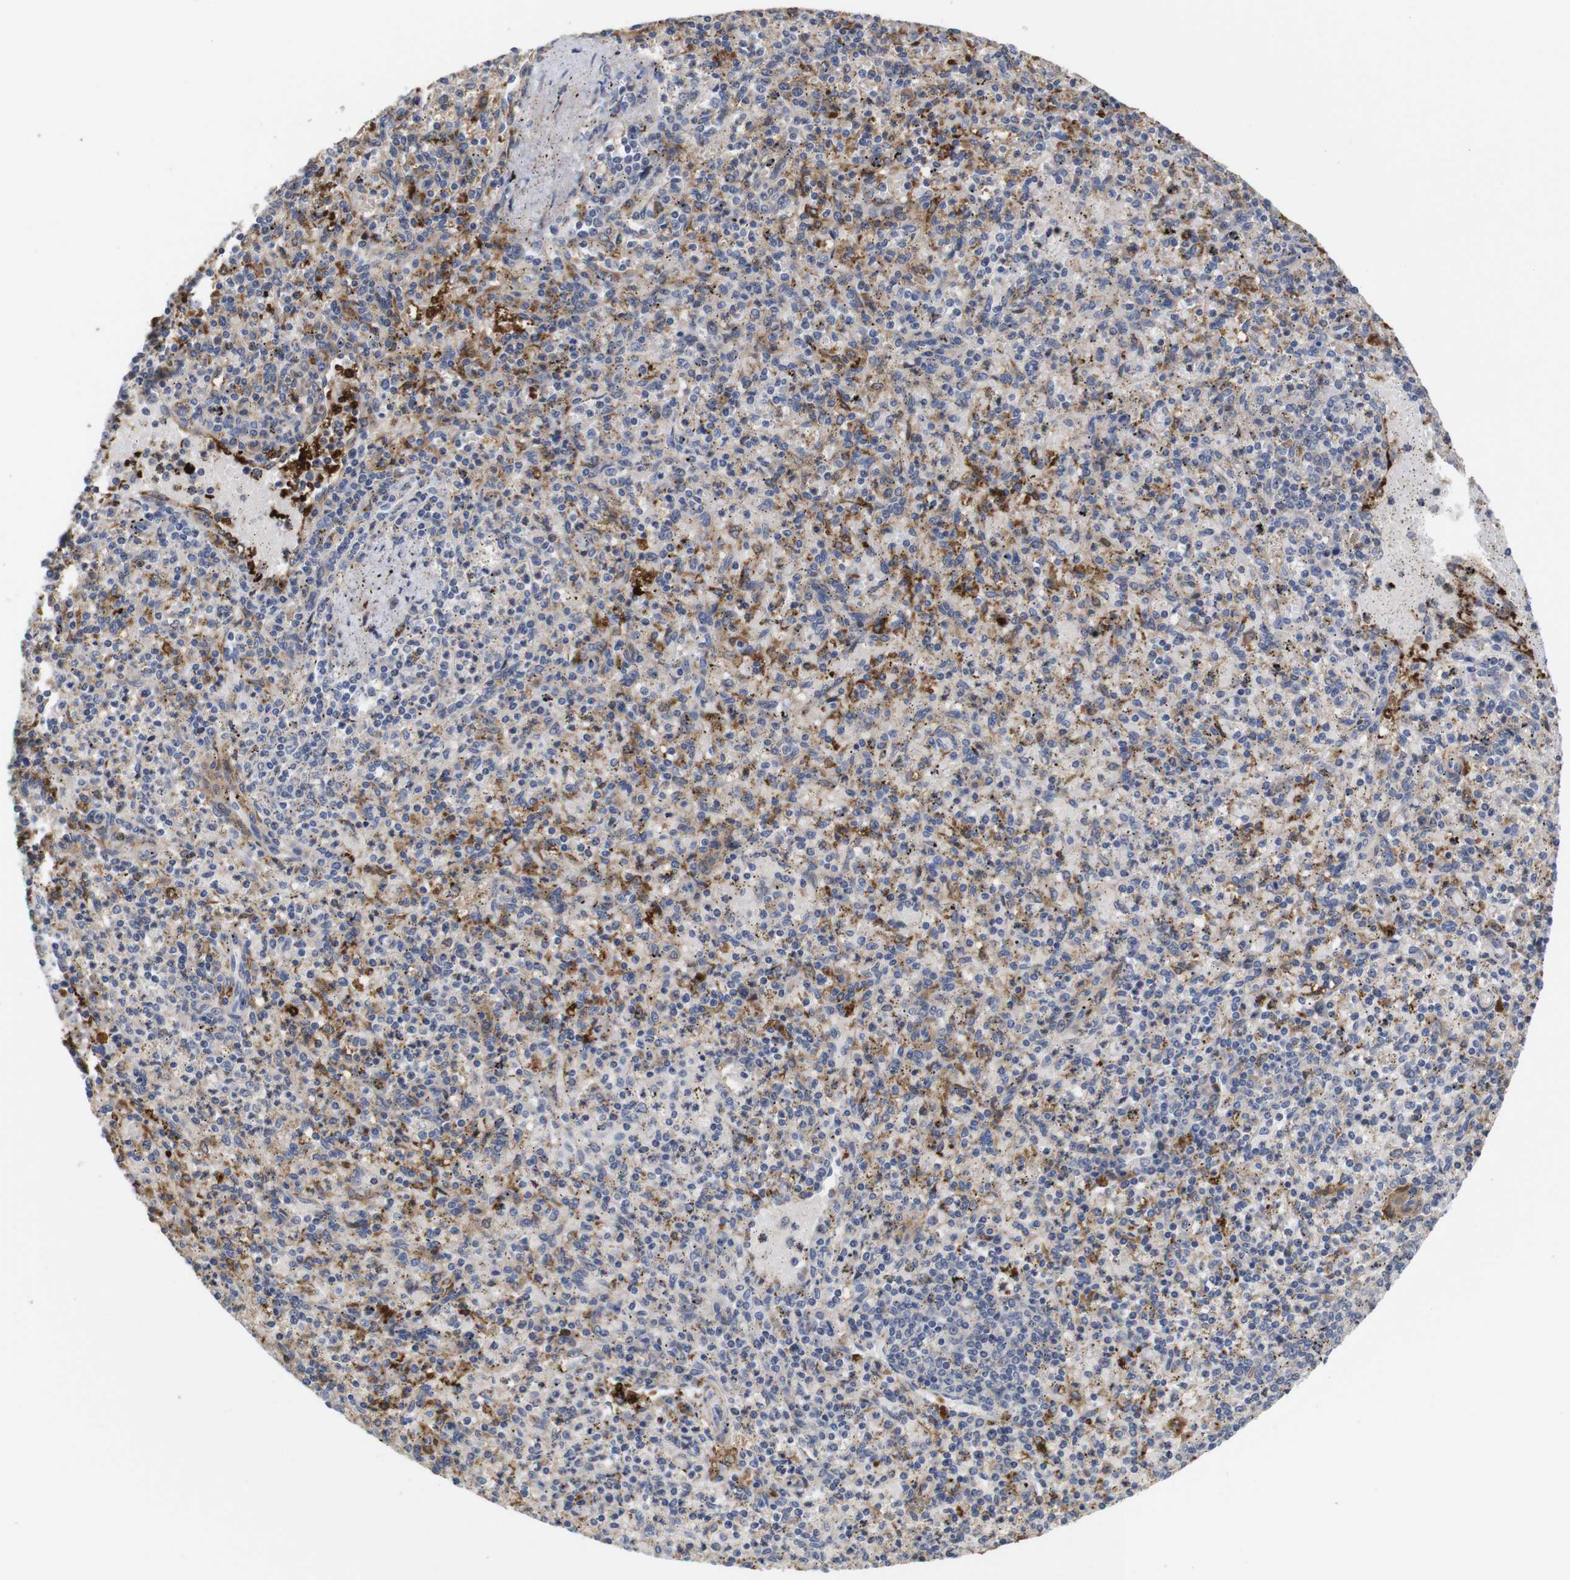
{"staining": {"intensity": "moderate", "quantity": "<25%", "location": "cytoplasmic/membranous"}, "tissue": "spleen", "cell_type": "Cells in red pulp", "image_type": "normal", "snomed": [{"axis": "morphology", "description": "Normal tissue, NOS"}, {"axis": "topography", "description": "Spleen"}], "caption": "About <25% of cells in red pulp in benign spleen reveal moderate cytoplasmic/membranous protein staining as visualized by brown immunohistochemical staining.", "gene": "SPRY3", "patient": {"sex": "male", "age": 72}}